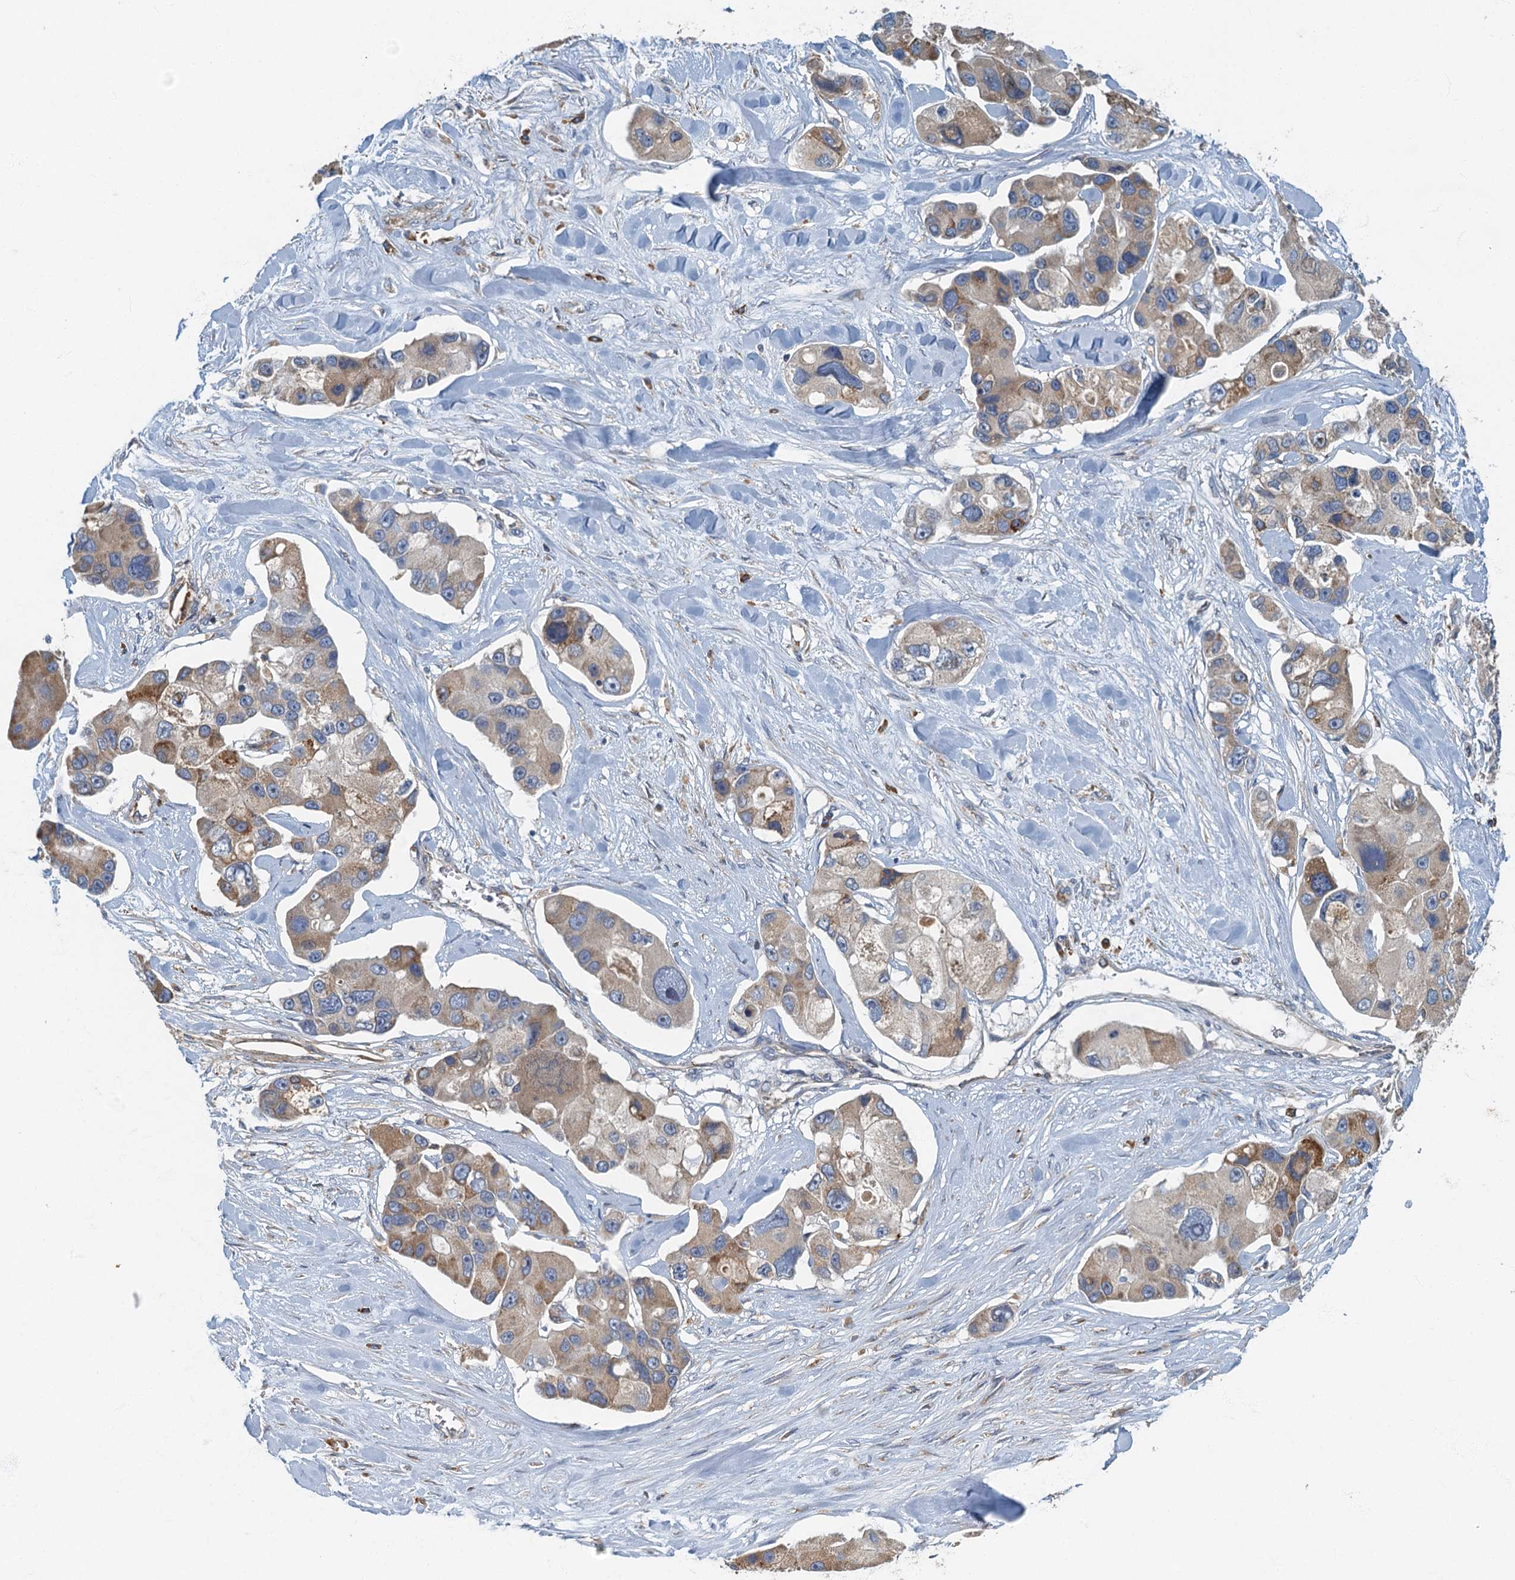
{"staining": {"intensity": "moderate", "quantity": ">75%", "location": "cytoplasmic/membranous"}, "tissue": "lung cancer", "cell_type": "Tumor cells", "image_type": "cancer", "snomed": [{"axis": "morphology", "description": "Adenocarcinoma, NOS"}, {"axis": "topography", "description": "Lung"}], "caption": "The histopathology image demonstrates a brown stain indicating the presence of a protein in the cytoplasmic/membranous of tumor cells in lung adenocarcinoma.", "gene": "SPDYC", "patient": {"sex": "female", "age": 54}}